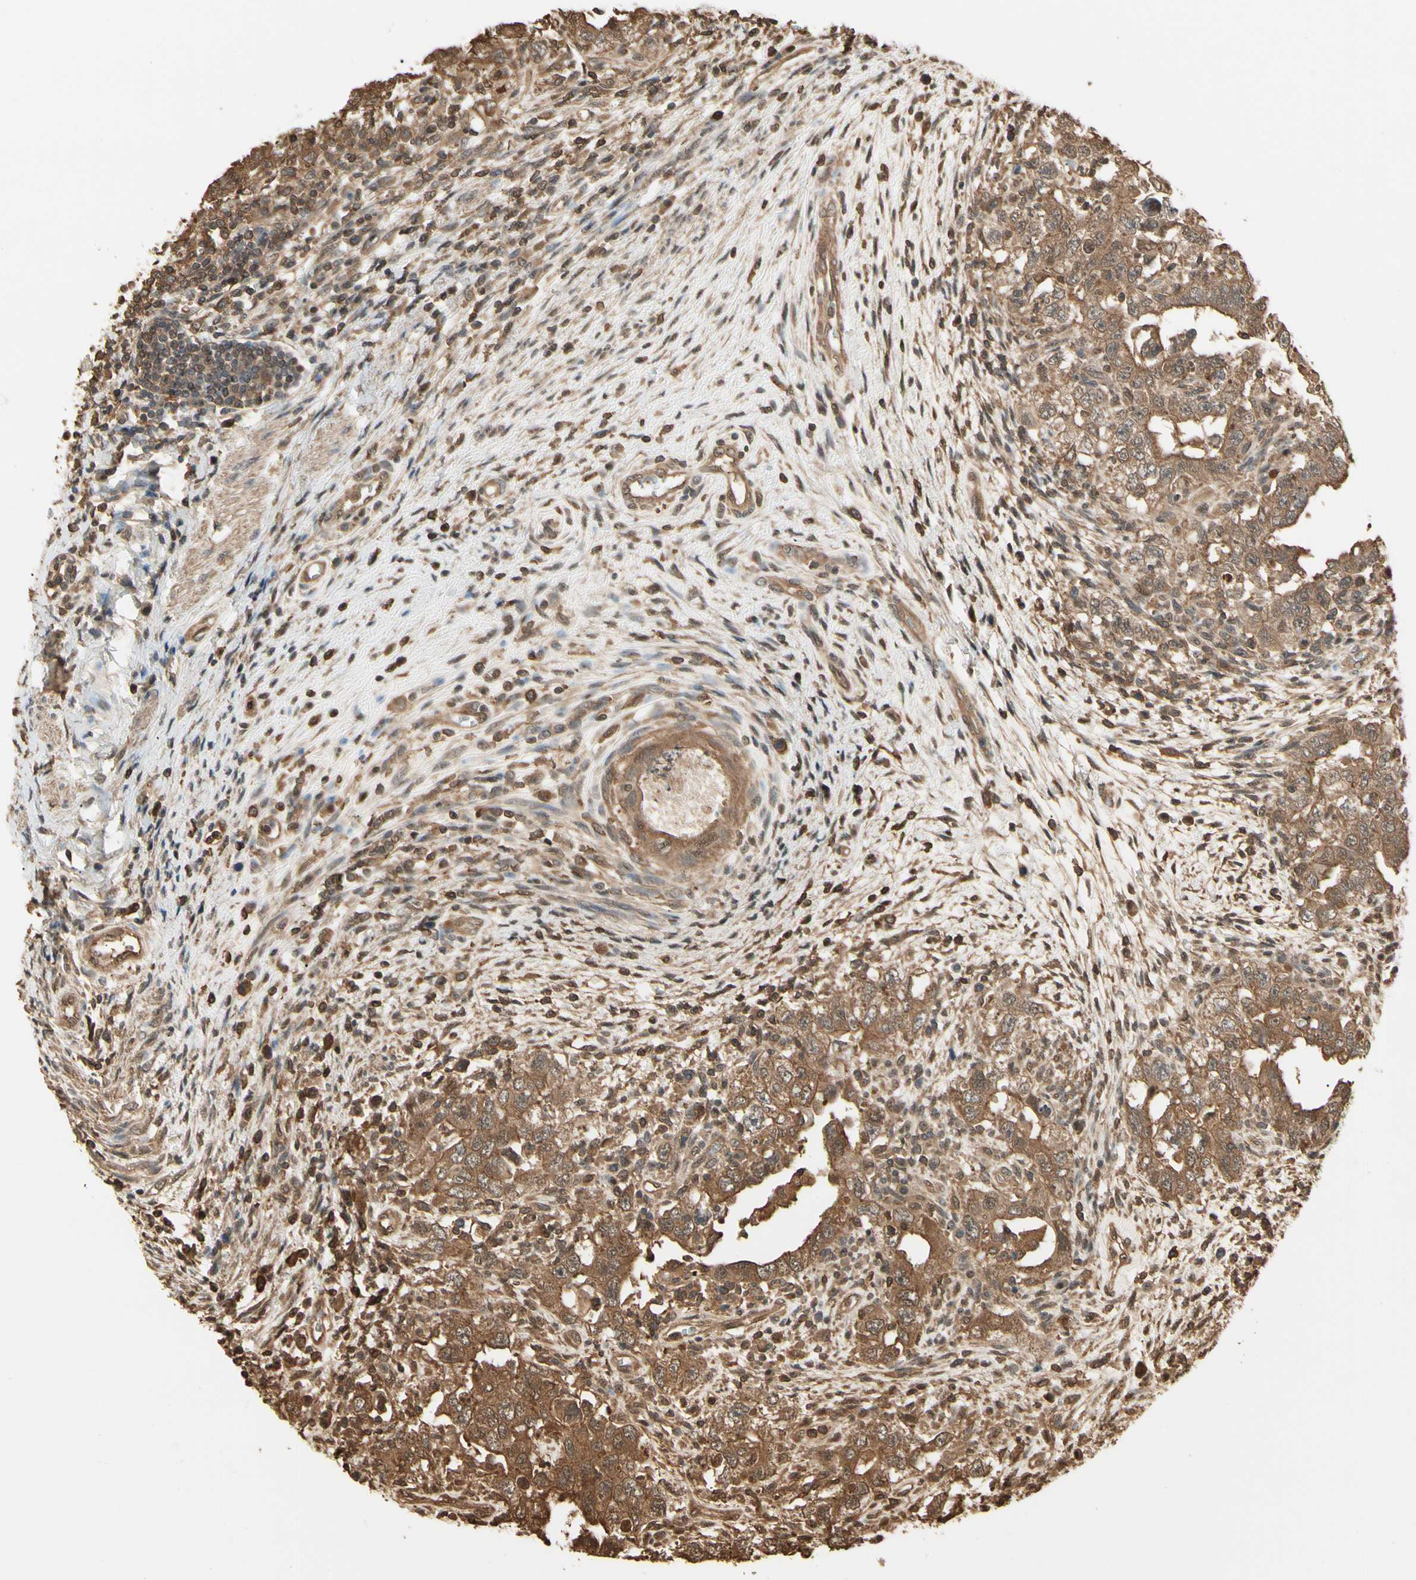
{"staining": {"intensity": "strong", "quantity": ">75%", "location": "cytoplasmic/membranous"}, "tissue": "testis cancer", "cell_type": "Tumor cells", "image_type": "cancer", "snomed": [{"axis": "morphology", "description": "Carcinoma, Embryonal, NOS"}, {"axis": "topography", "description": "Testis"}], "caption": "Immunohistochemical staining of embryonal carcinoma (testis) reveals high levels of strong cytoplasmic/membranous protein staining in about >75% of tumor cells.", "gene": "YWHAE", "patient": {"sex": "male", "age": 26}}